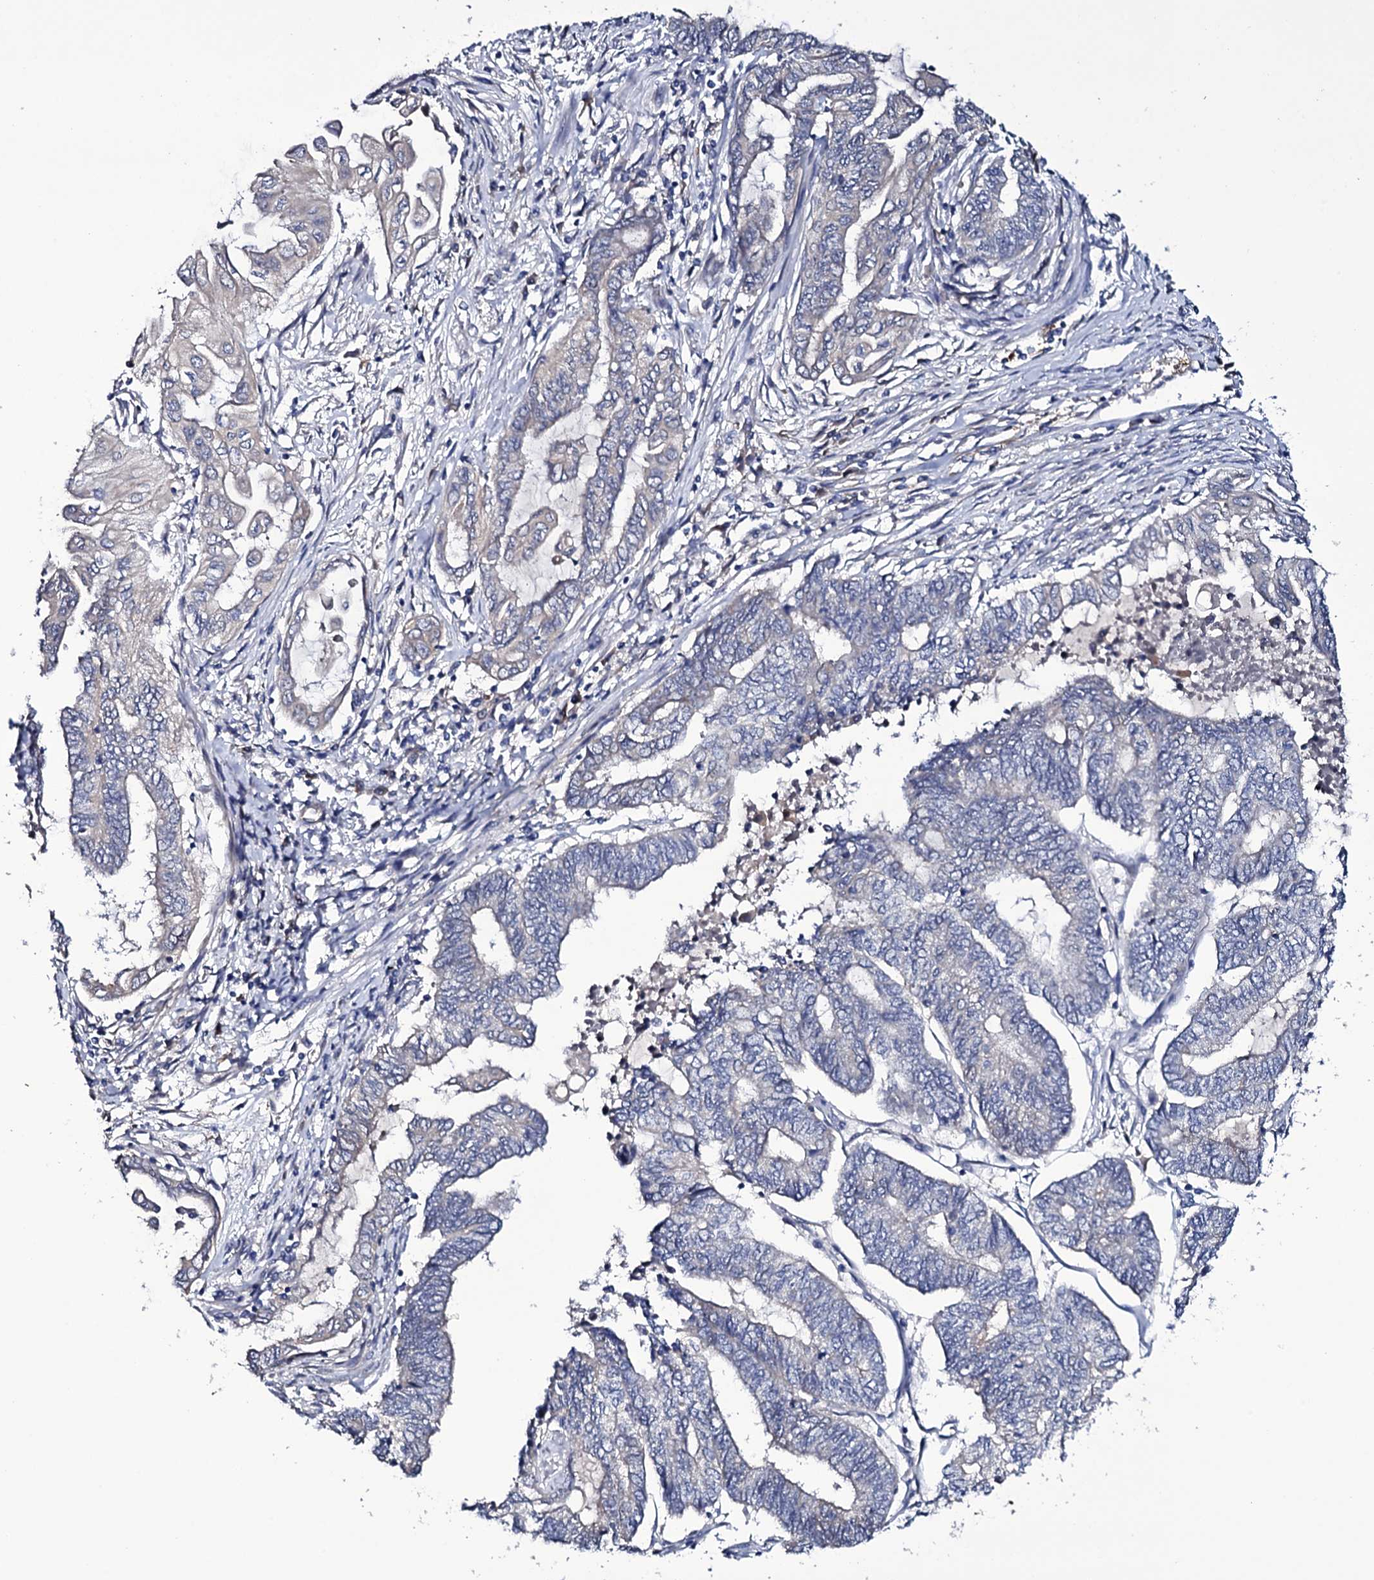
{"staining": {"intensity": "negative", "quantity": "none", "location": "none"}, "tissue": "endometrial cancer", "cell_type": "Tumor cells", "image_type": "cancer", "snomed": [{"axis": "morphology", "description": "Adenocarcinoma, NOS"}, {"axis": "topography", "description": "Uterus"}, {"axis": "topography", "description": "Endometrium"}], "caption": "The micrograph exhibits no significant expression in tumor cells of endometrial cancer (adenocarcinoma).", "gene": "BCL2L14", "patient": {"sex": "female", "age": 70}}